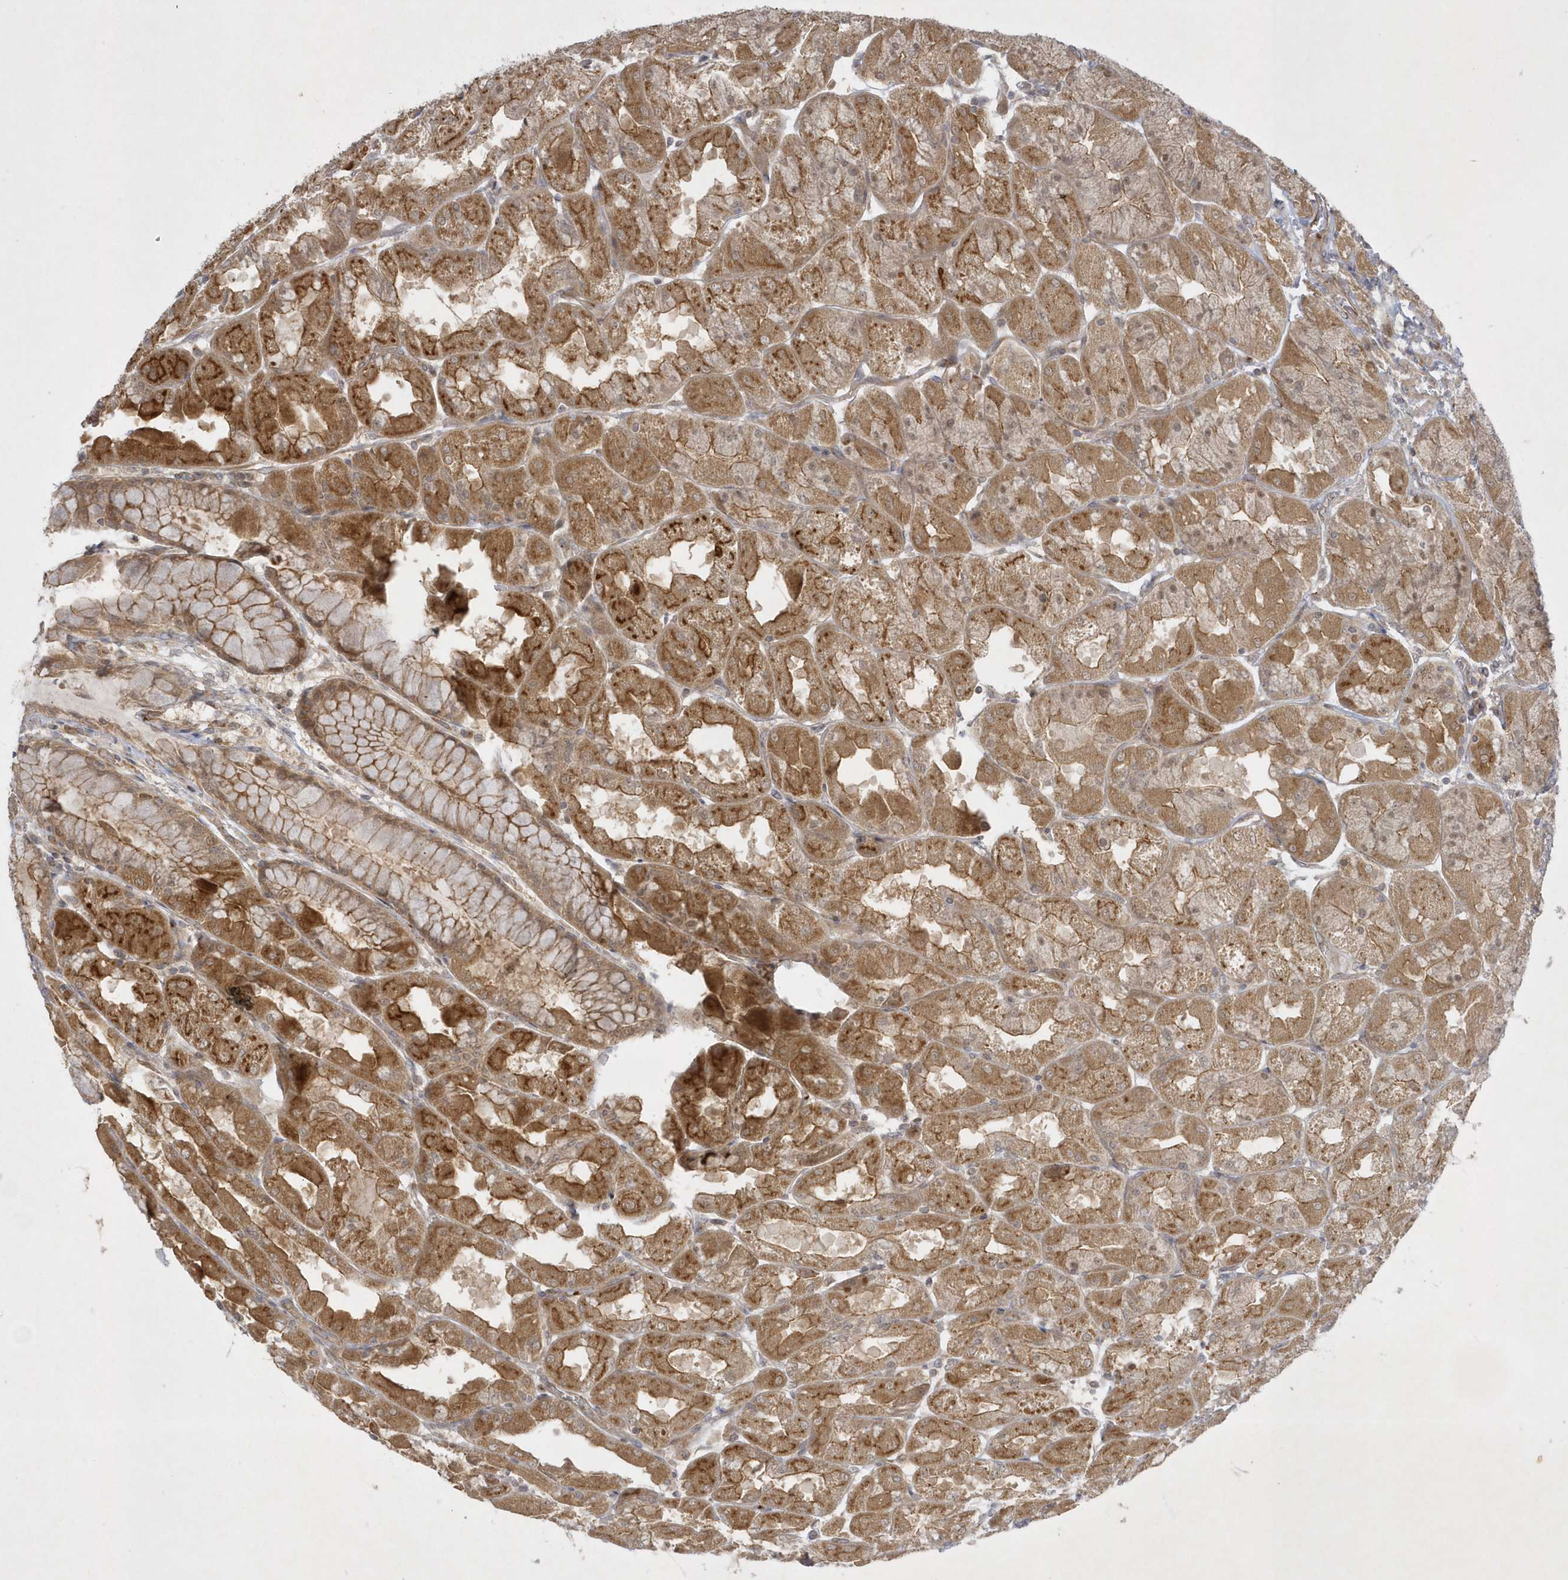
{"staining": {"intensity": "moderate", "quantity": ">75%", "location": "cytoplasmic/membranous,nuclear"}, "tissue": "stomach", "cell_type": "Glandular cells", "image_type": "normal", "snomed": [{"axis": "morphology", "description": "Normal tissue, NOS"}, {"axis": "topography", "description": "Stomach"}], "caption": "Stomach stained with a brown dye shows moderate cytoplasmic/membranous,nuclear positive staining in about >75% of glandular cells.", "gene": "NAF1", "patient": {"sex": "female", "age": 61}}